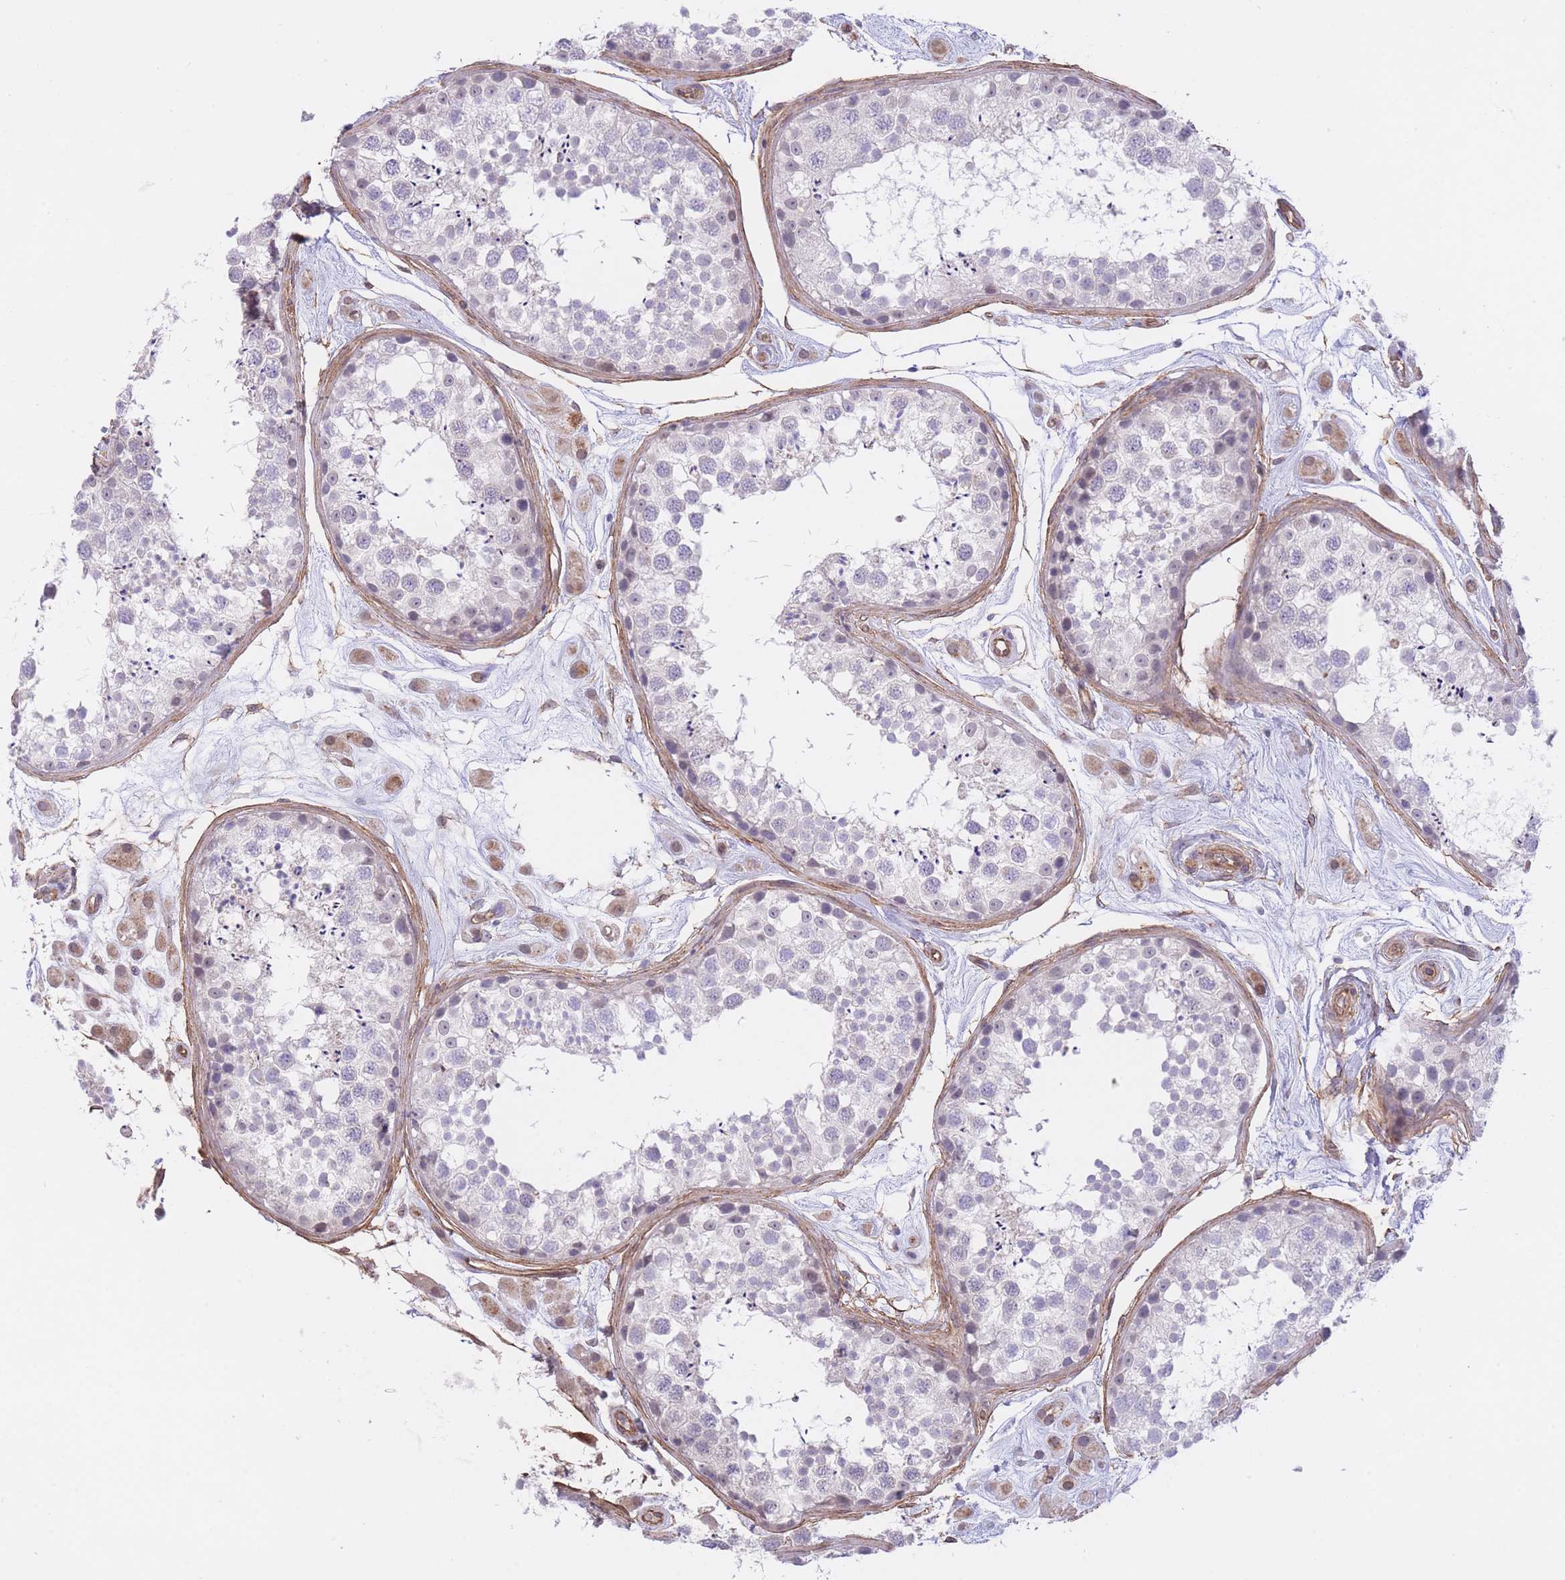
{"staining": {"intensity": "negative", "quantity": "none", "location": "none"}, "tissue": "testis", "cell_type": "Cells in seminiferous ducts", "image_type": "normal", "snomed": [{"axis": "morphology", "description": "Normal tissue, NOS"}, {"axis": "topography", "description": "Testis"}], "caption": "Photomicrograph shows no significant protein positivity in cells in seminiferous ducts of benign testis. (DAB immunohistochemistry visualized using brightfield microscopy, high magnification).", "gene": "QTRT1", "patient": {"sex": "male", "age": 25}}